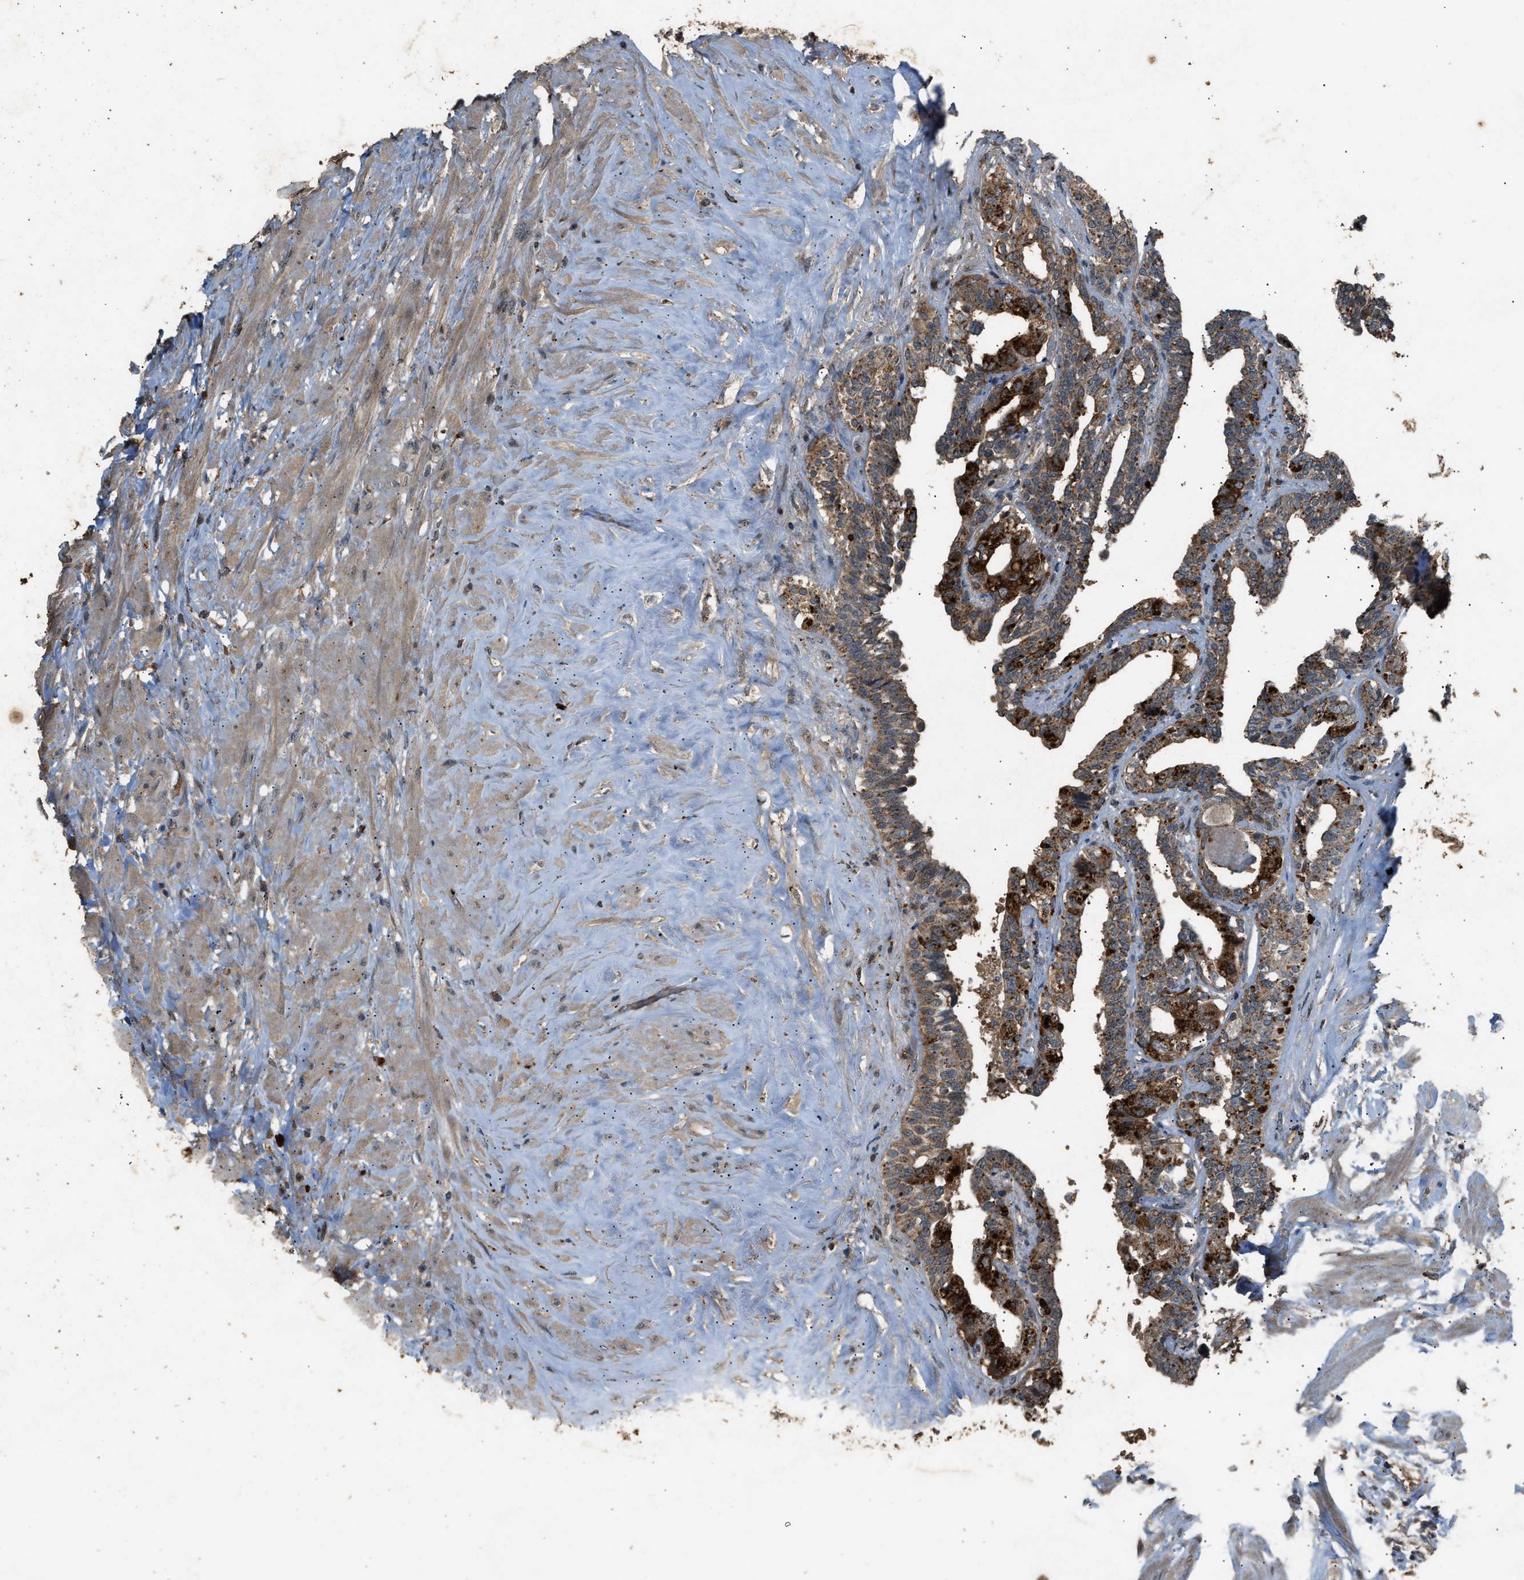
{"staining": {"intensity": "moderate", "quantity": ">75%", "location": "cytoplasmic/membranous"}, "tissue": "seminal vesicle", "cell_type": "Glandular cells", "image_type": "normal", "snomed": [{"axis": "morphology", "description": "Normal tissue, NOS"}, {"axis": "topography", "description": "Seminal veicle"}], "caption": "Brown immunohistochemical staining in benign human seminal vesicle displays moderate cytoplasmic/membranous positivity in approximately >75% of glandular cells.", "gene": "PSMD1", "patient": {"sex": "male", "age": 63}}